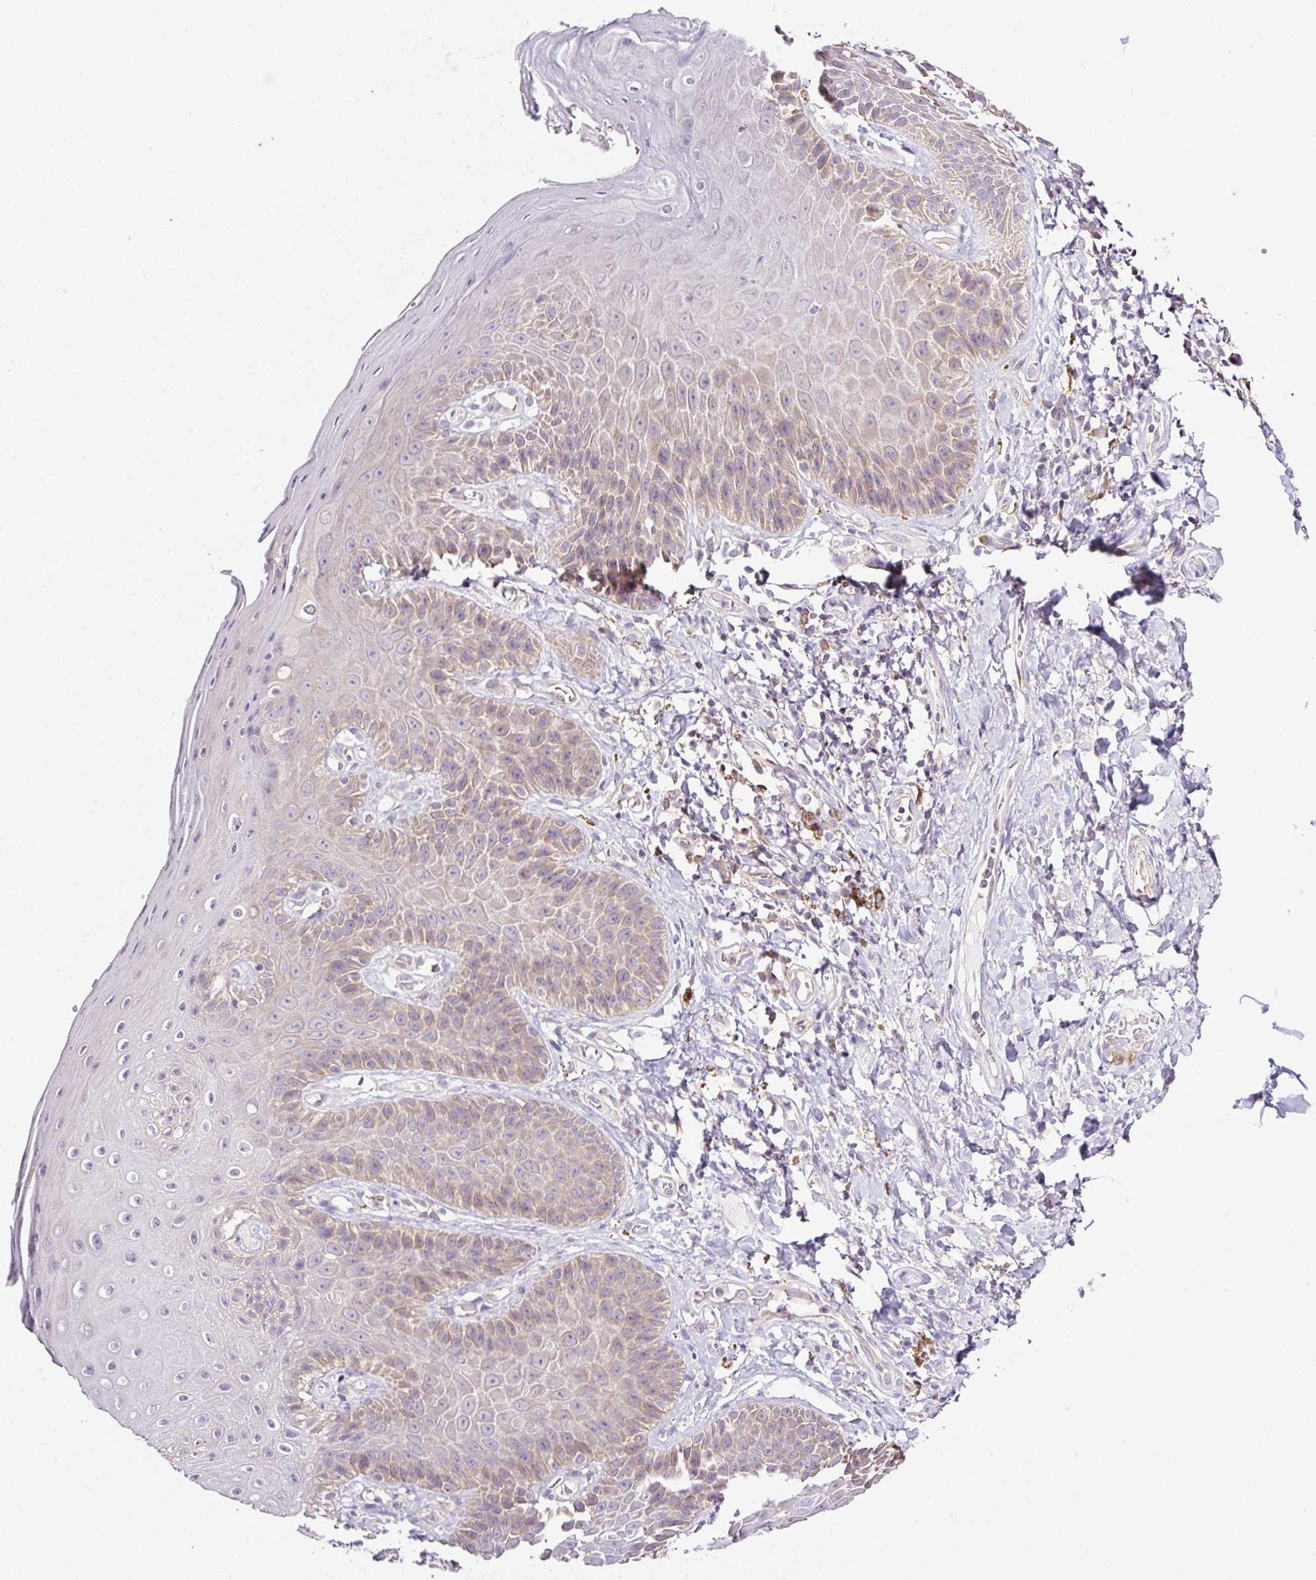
{"staining": {"intensity": "weak", "quantity": "25%-75%", "location": "cytoplasmic/membranous"}, "tissue": "skin", "cell_type": "Epidermal cells", "image_type": "normal", "snomed": [{"axis": "morphology", "description": "Normal tissue, NOS"}, {"axis": "topography", "description": "Anal"}, {"axis": "topography", "description": "Peripheral nerve tissue"}], "caption": "Immunohistochemical staining of benign skin displays low levels of weak cytoplasmic/membranous expression in approximately 25%-75% of epidermal cells.", "gene": "CAMK2A", "patient": {"sex": "male", "age": 53}}